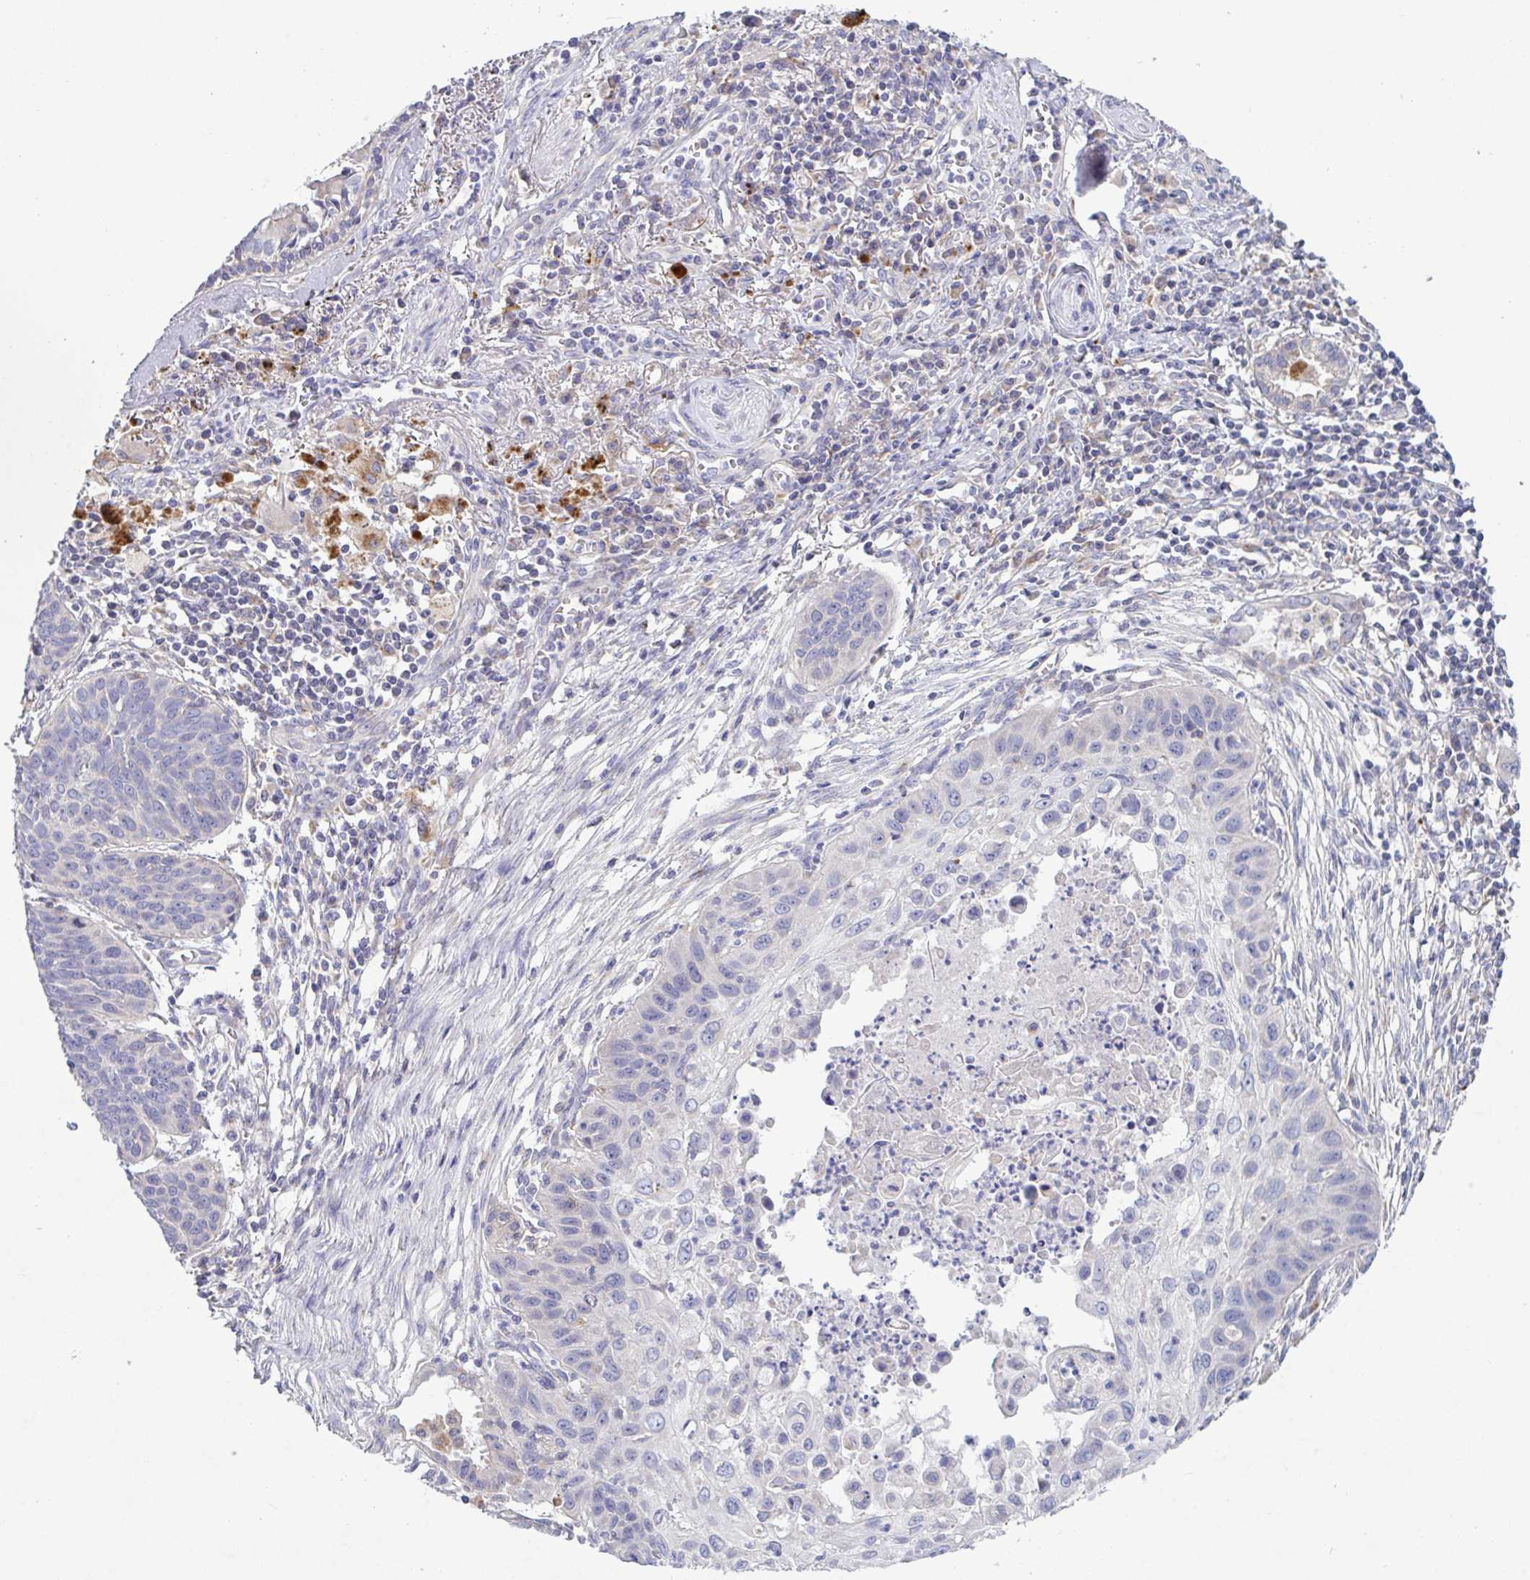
{"staining": {"intensity": "negative", "quantity": "none", "location": "none"}, "tissue": "lung cancer", "cell_type": "Tumor cells", "image_type": "cancer", "snomed": [{"axis": "morphology", "description": "Squamous cell carcinoma, NOS"}, {"axis": "topography", "description": "Lung"}], "caption": "High magnification brightfield microscopy of lung cancer stained with DAB (3,3'-diaminobenzidine) (brown) and counterstained with hematoxylin (blue): tumor cells show no significant expression.", "gene": "GALNT13", "patient": {"sex": "male", "age": 71}}